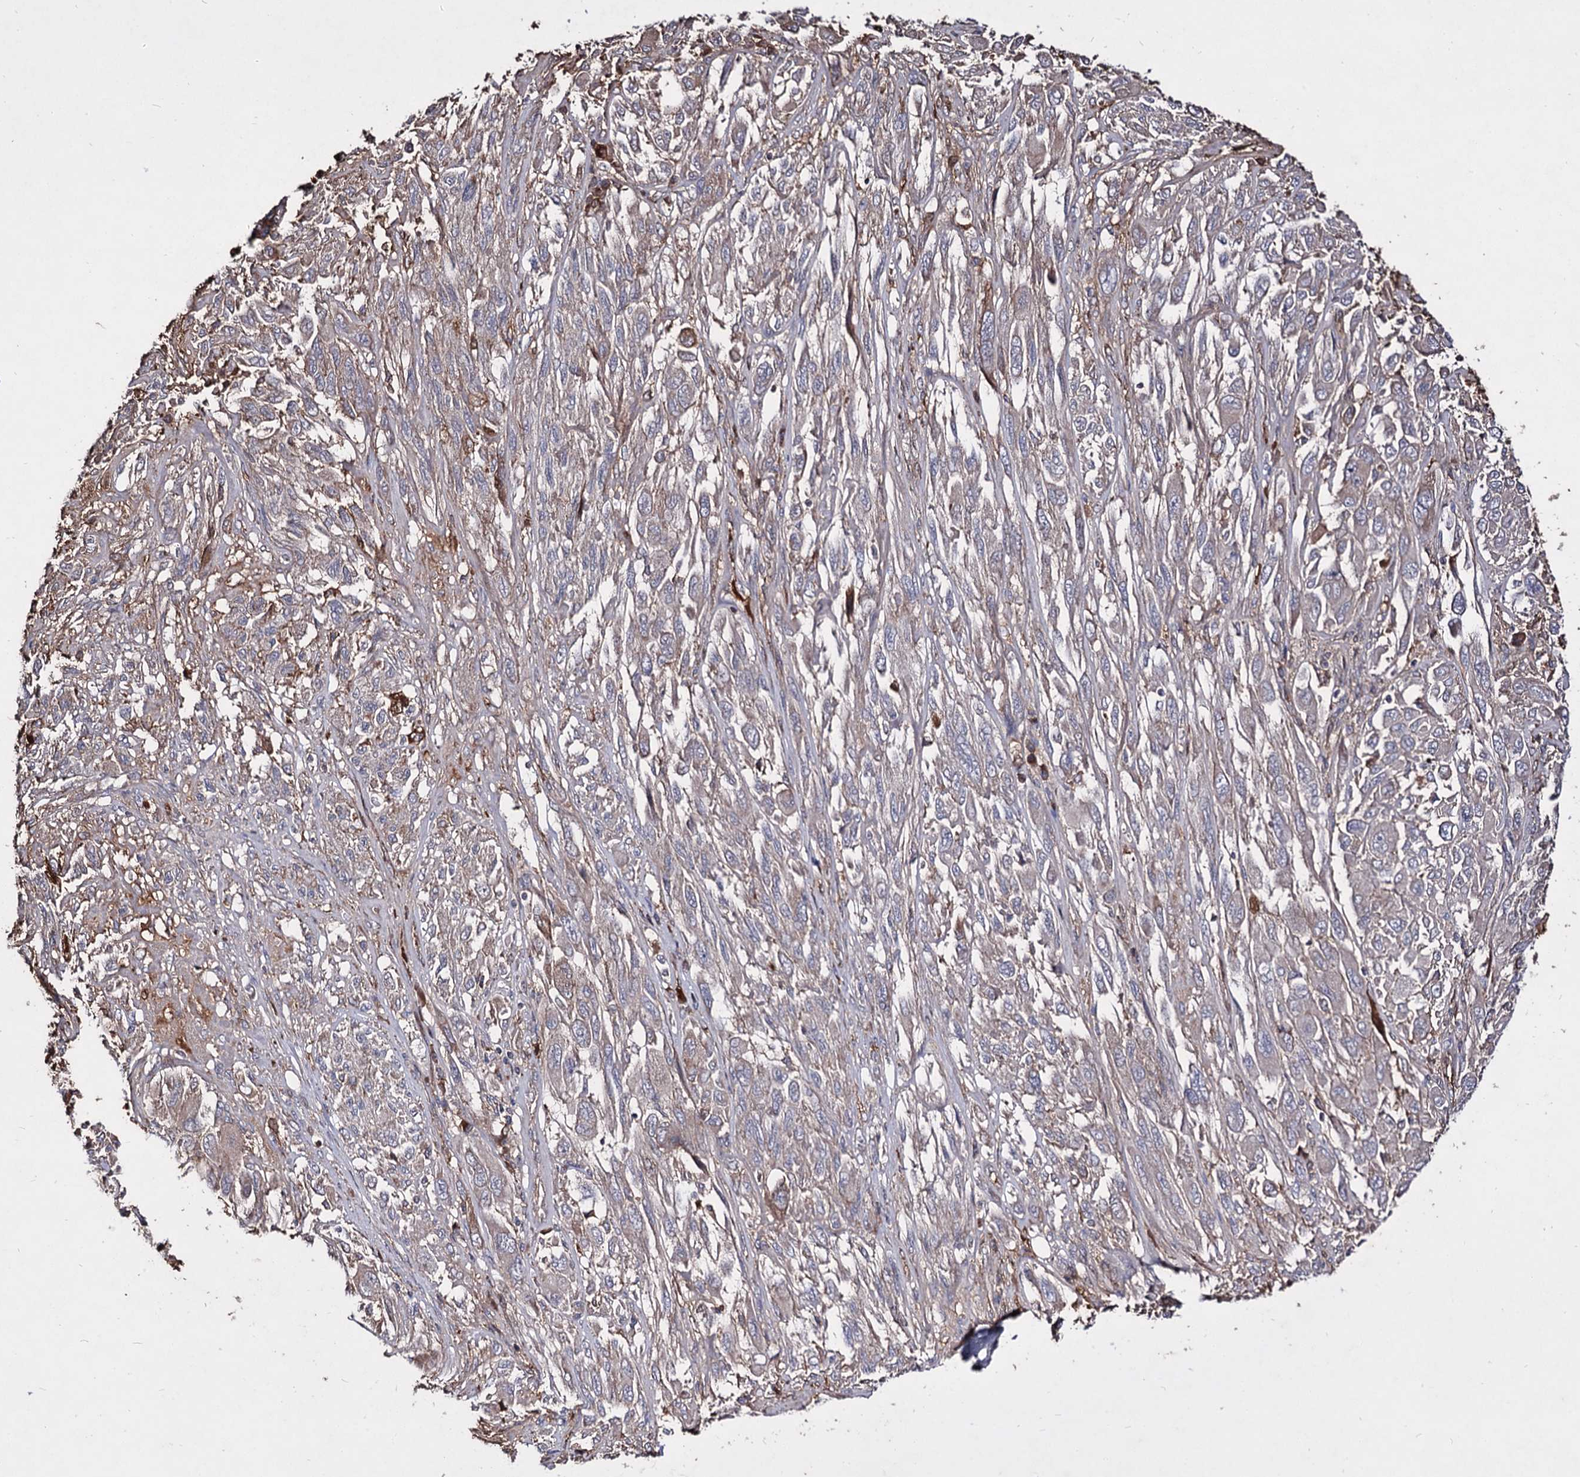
{"staining": {"intensity": "negative", "quantity": "none", "location": "none"}, "tissue": "melanoma", "cell_type": "Tumor cells", "image_type": "cancer", "snomed": [{"axis": "morphology", "description": "Malignant melanoma, NOS"}, {"axis": "topography", "description": "Skin"}], "caption": "A histopathology image of human melanoma is negative for staining in tumor cells.", "gene": "ARFIP2", "patient": {"sex": "female", "age": 91}}